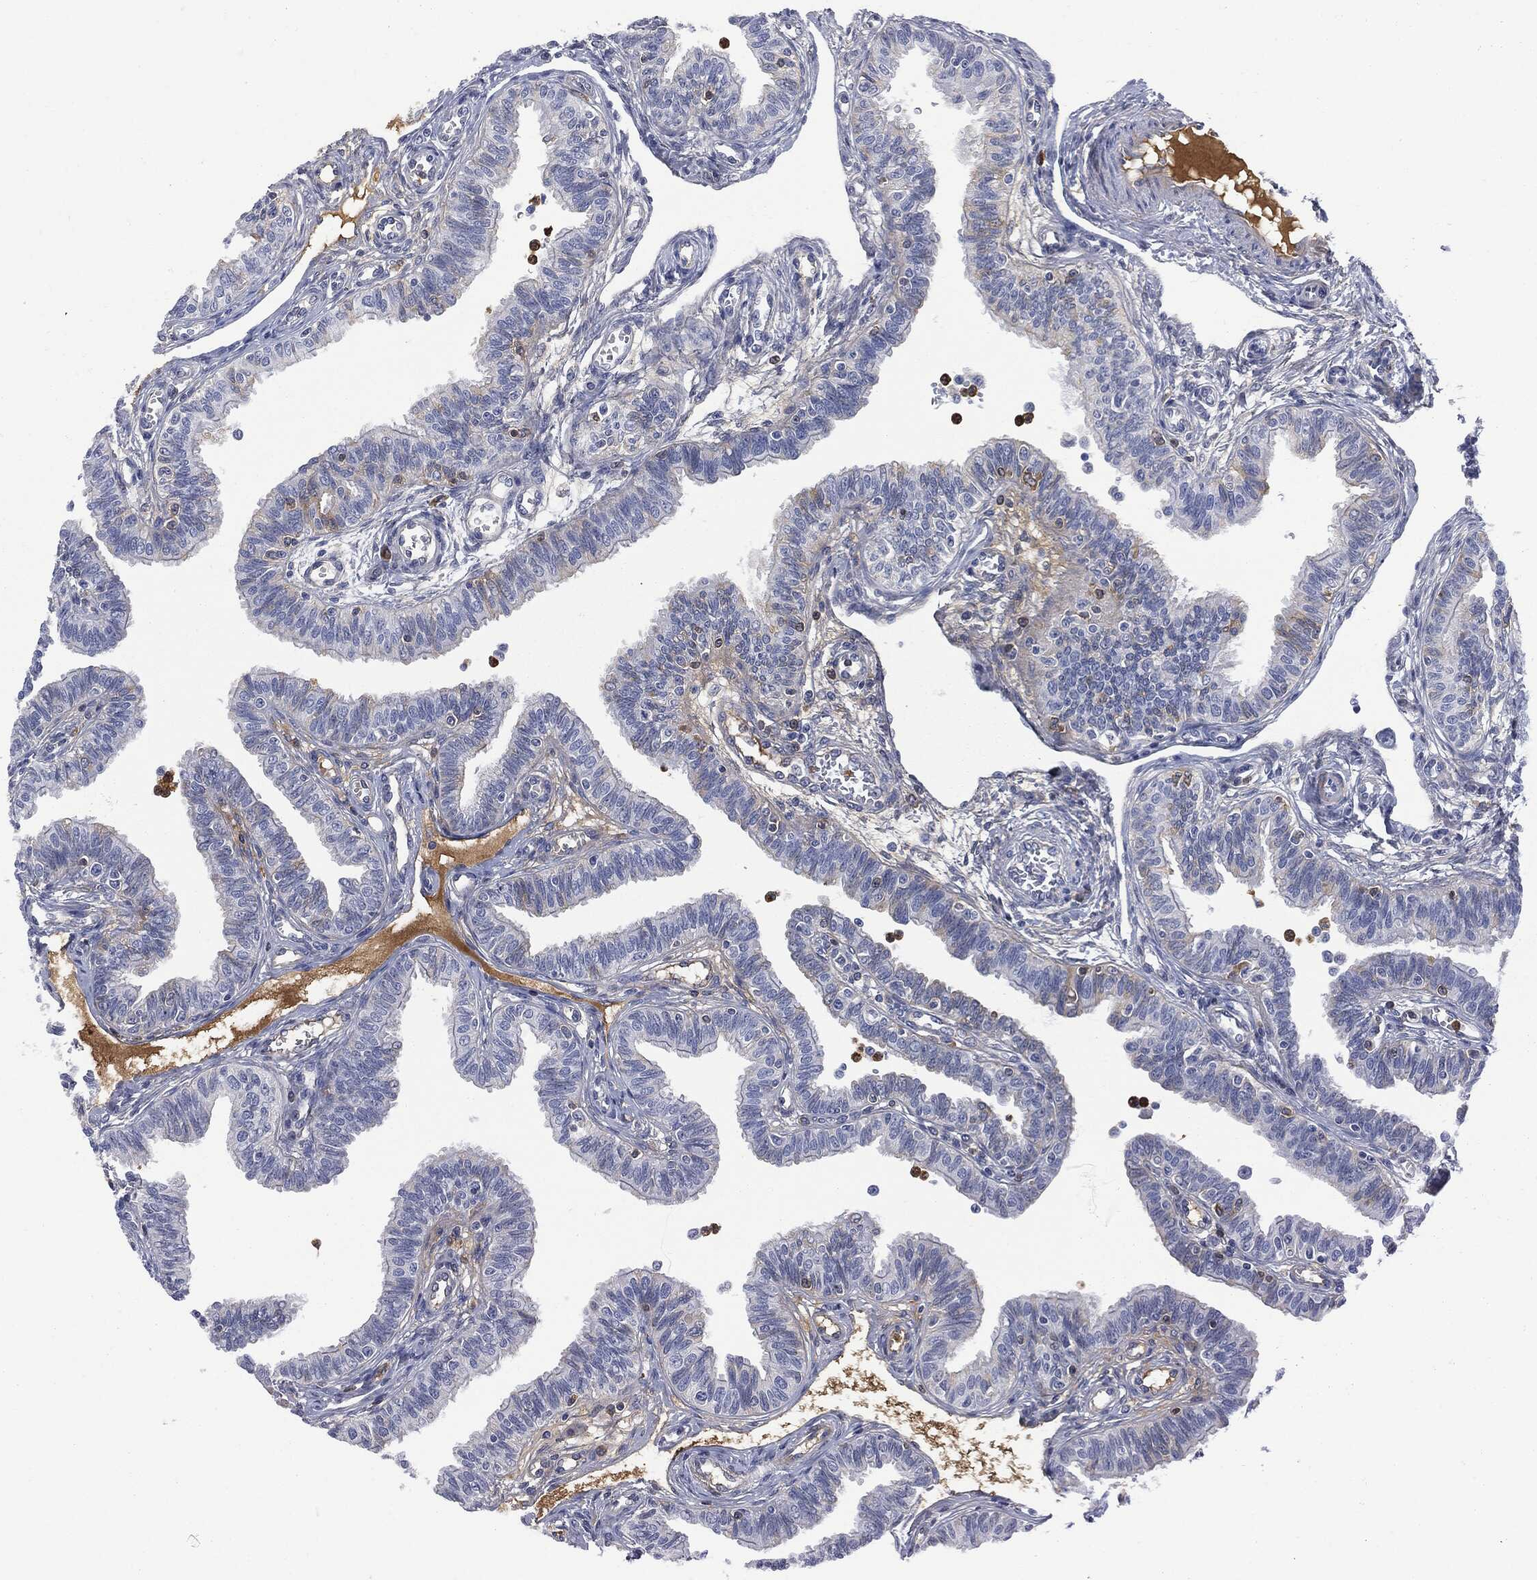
{"staining": {"intensity": "negative", "quantity": "none", "location": "none"}, "tissue": "fallopian tube", "cell_type": "Glandular cells", "image_type": "normal", "snomed": [{"axis": "morphology", "description": "Normal tissue, NOS"}, {"axis": "topography", "description": "Fallopian tube"}], "caption": "Photomicrograph shows no significant protein positivity in glandular cells of unremarkable fallopian tube.", "gene": "BTK", "patient": {"sex": "female", "age": 36}}